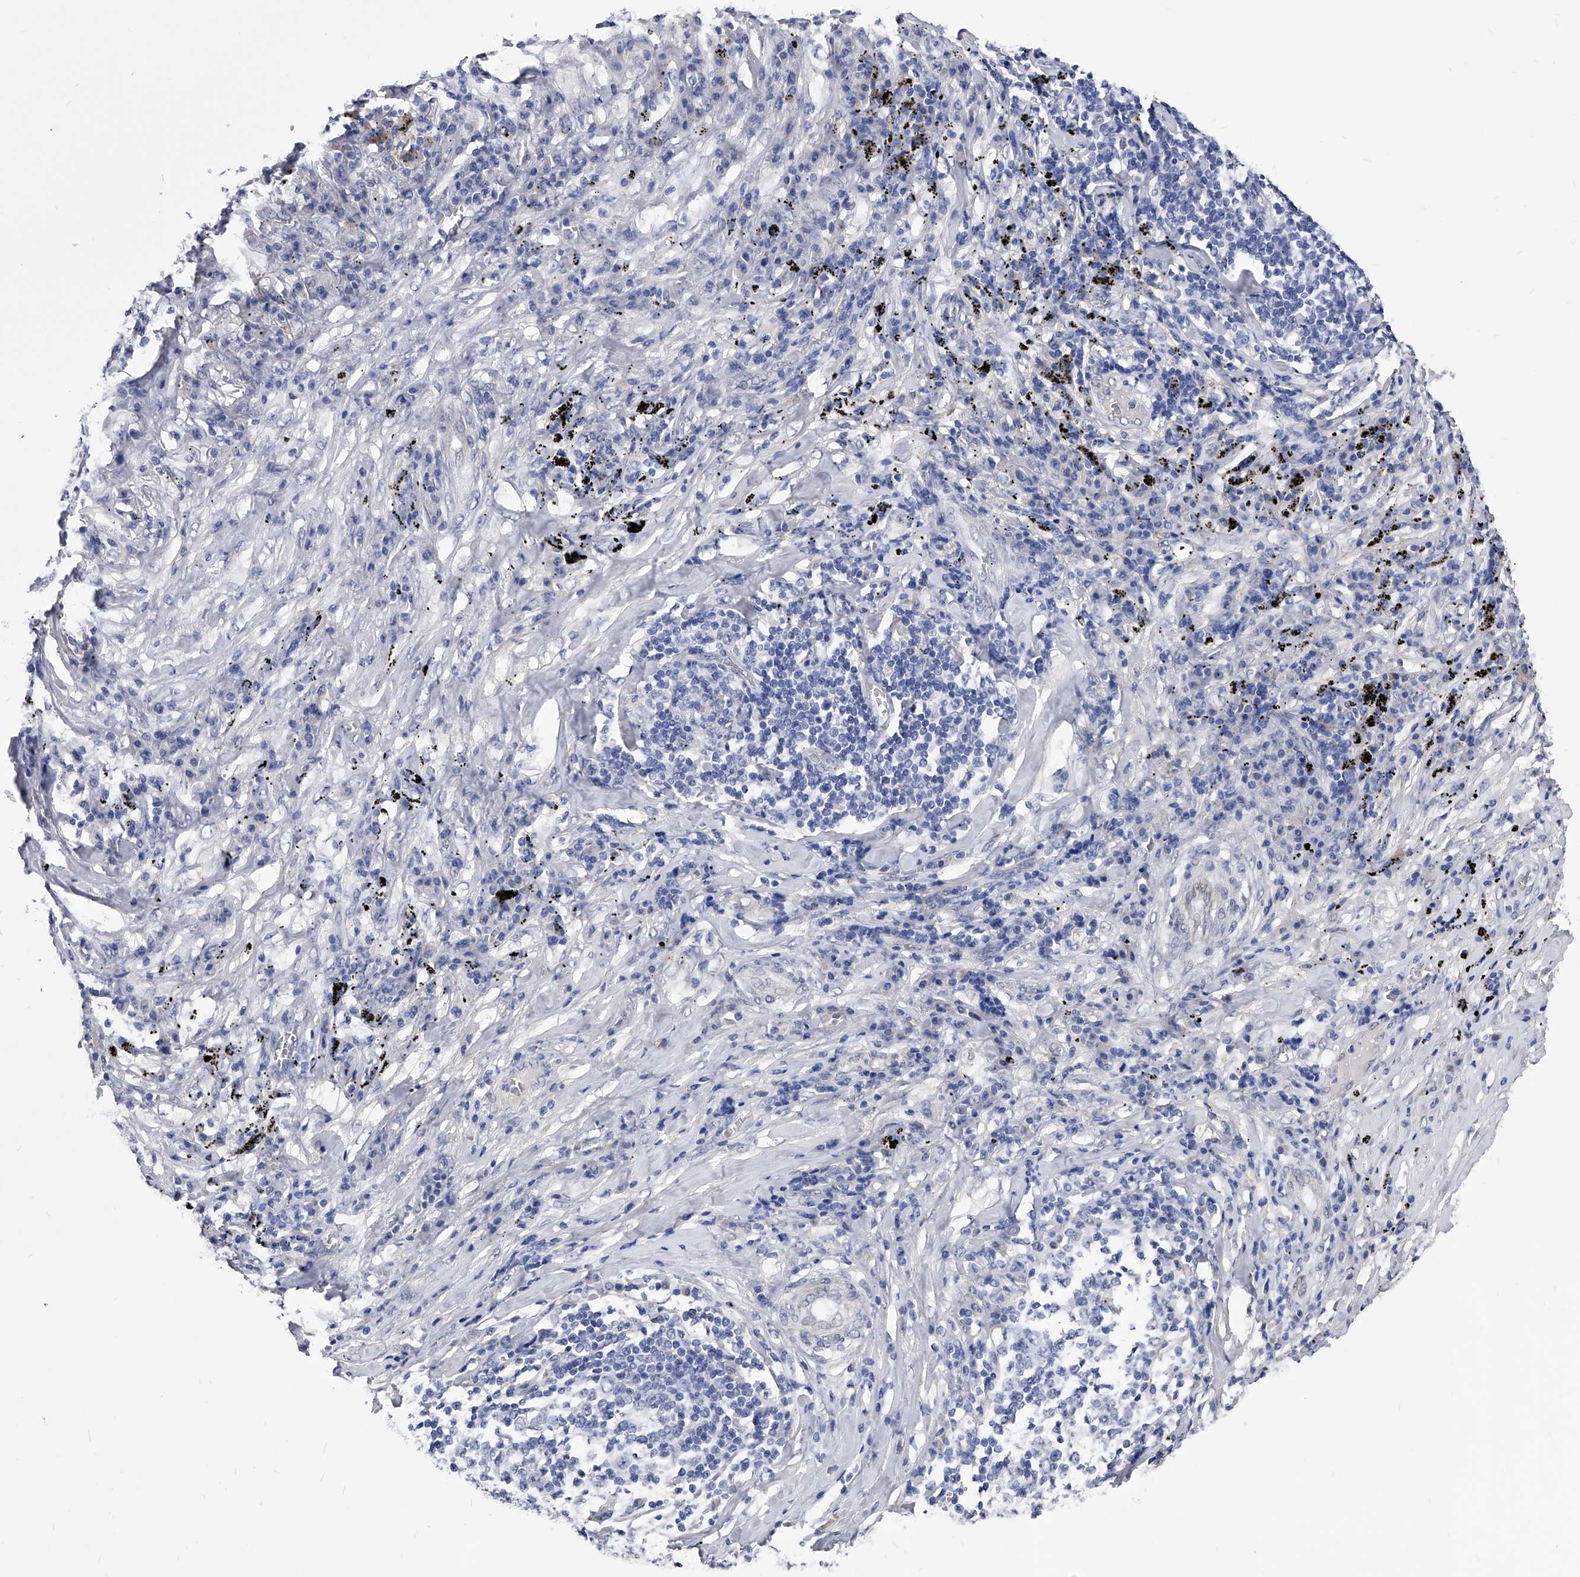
{"staining": {"intensity": "negative", "quantity": "none", "location": "none"}, "tissue": "lung cancer", "cell_type": "Tumor cells", "image_type": "cancer", "snomed": [{"axis": "morphology", "description": "Squamous cell carcinoma, NOS"}, {"axis": "topography", "description": "Lung"}], "caption": "Immunohistochemistry (IHC) of human lung squamous cell carcinoma demonstrates no staining in tumor cells.", "gene": "ZNF529", "patient": {"sex": "female", "age": 63}}